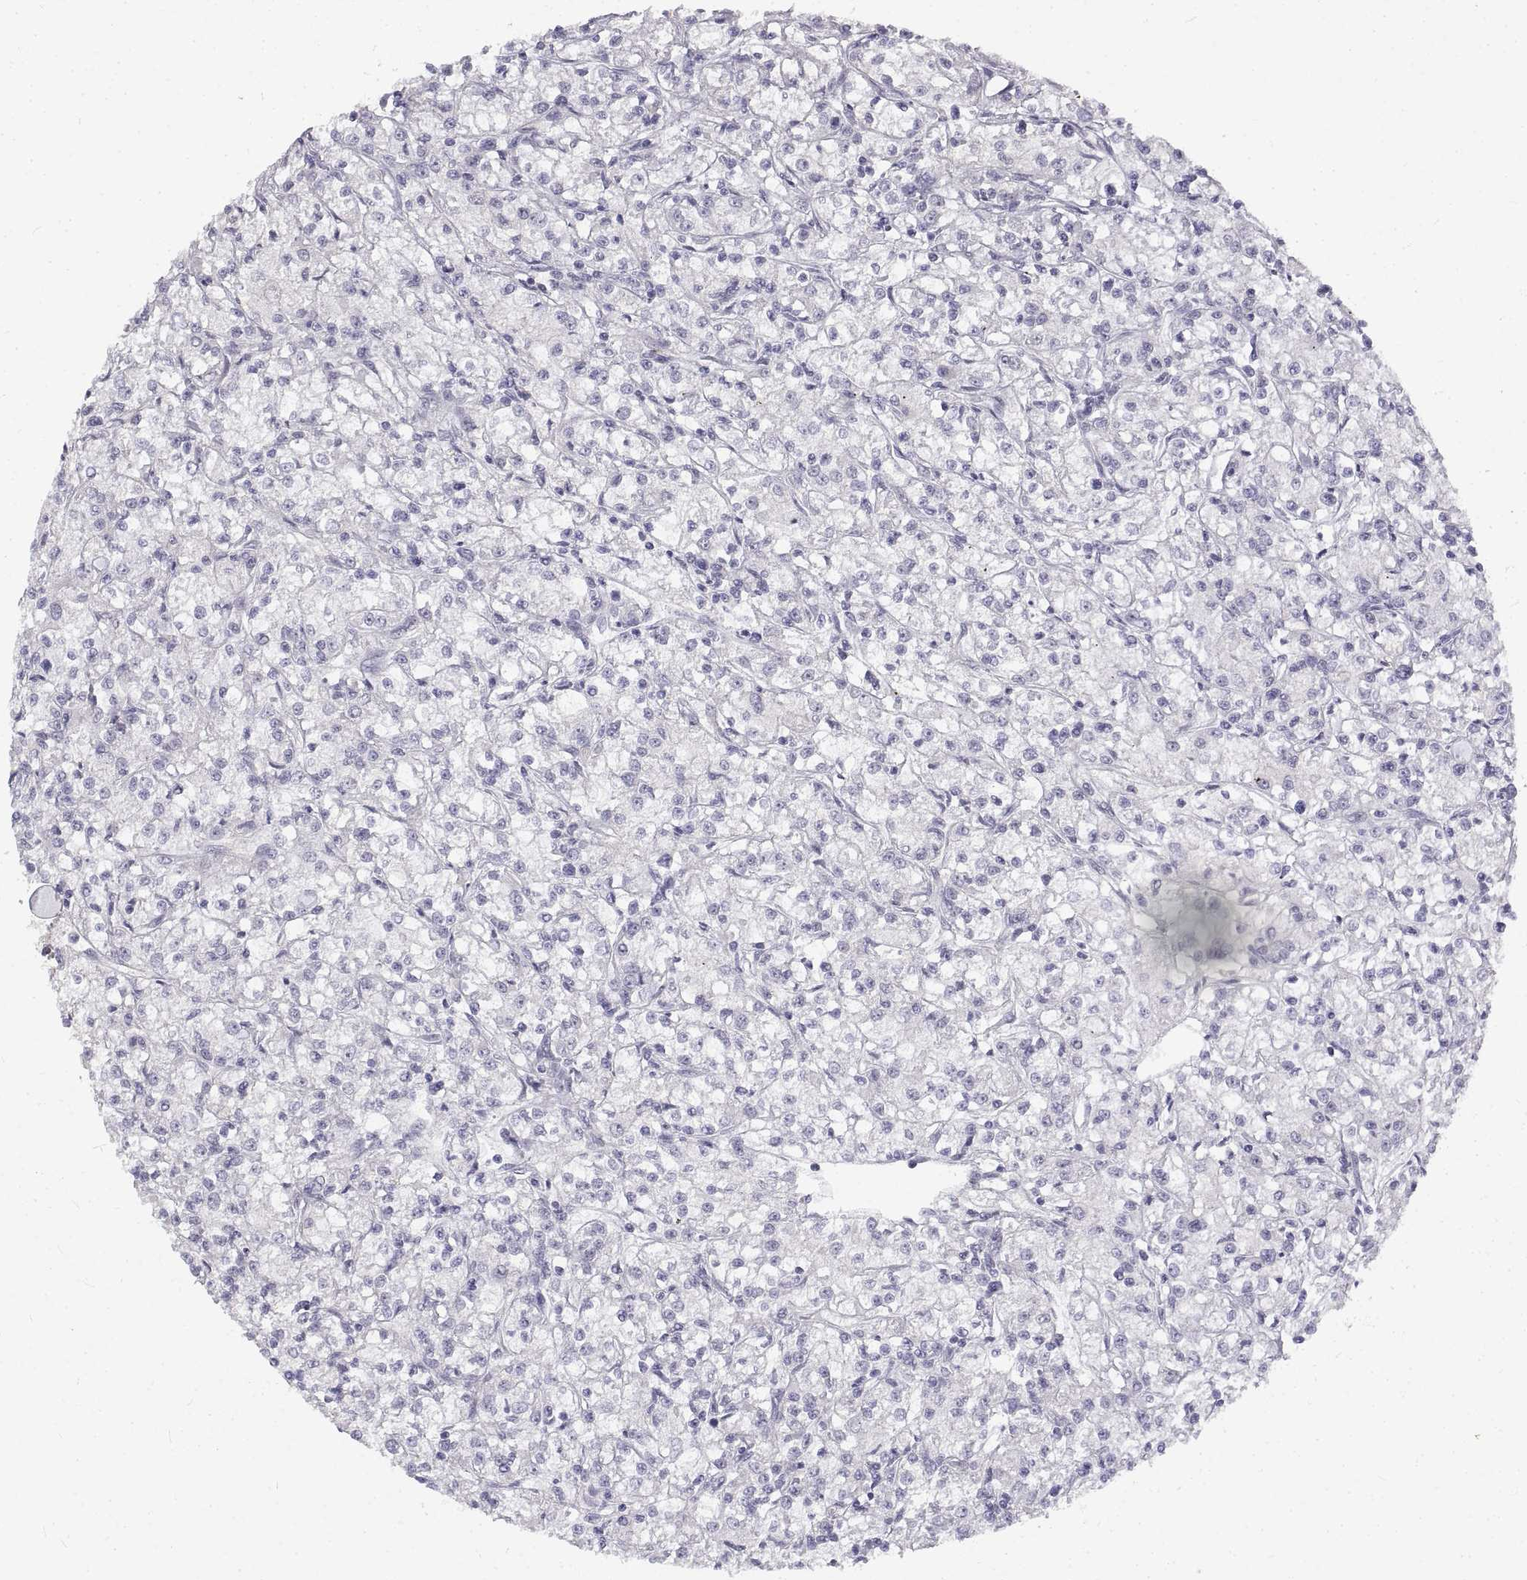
{"staining": {"intensity": "negative", "quantity": "none", "location": "none"}, "tissue": "renal cancer", "cell_type": "Tumor cells", "image_type": "cancer", "snomed": [{"axis": "morphology", "description": "Adenocarcinoma, NOS"}, {"axis": "topography", "description": "Kidney"}], "caption": "Immunohistochemistry image of human renal cancer stained for a protein (brown), which displays no staining in tumor cells. (IHC, brightfield microscopy, high magnification).", "gene": "ANO2", "patient": {"sex": "female", "age": 59}}